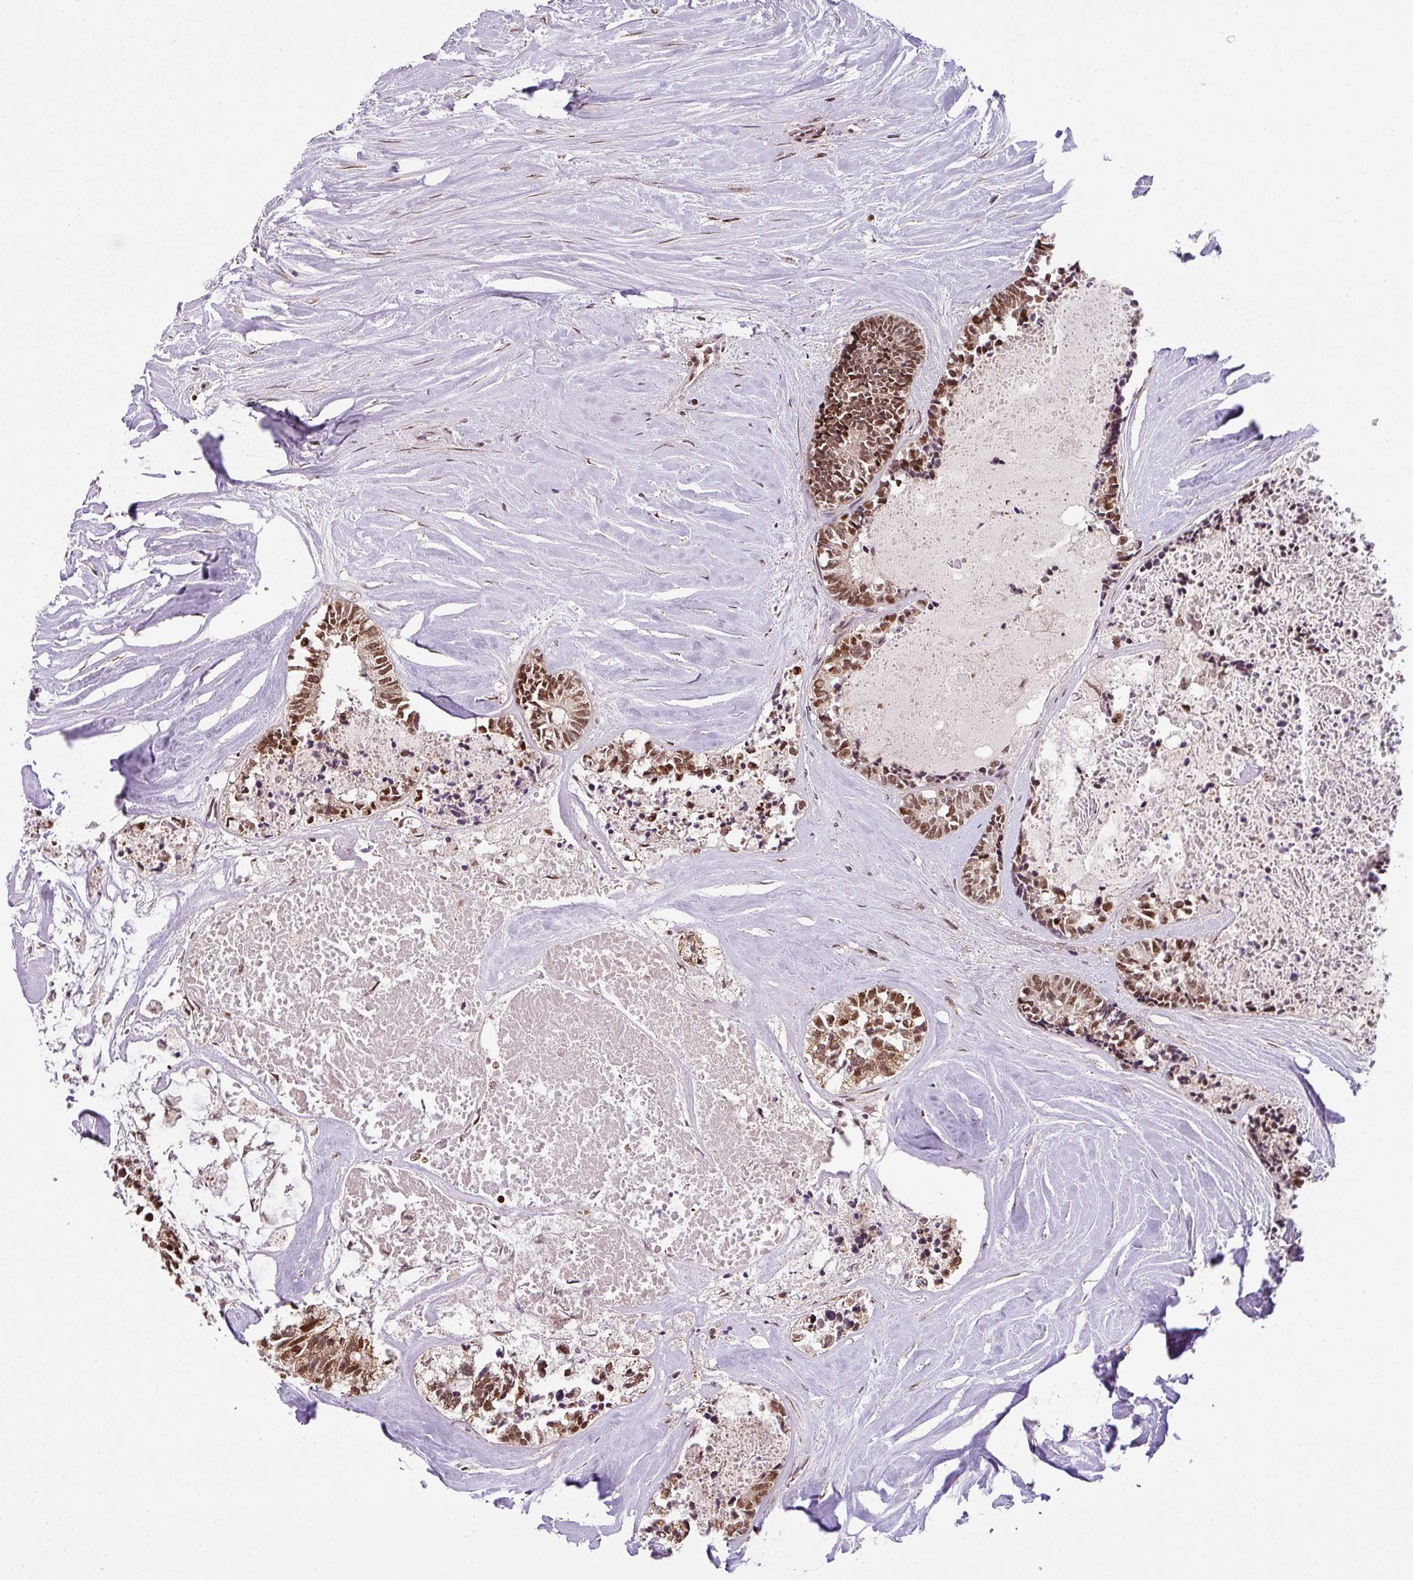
{"staining": {"intensity": "moderate", "quantity": ">75%", "location": "cytoplasmic/membranous,nuclear"}, "tissue": "colorectal cancer", "cell_type": "Tumor cells", "image_type": "cancer", "snomed": [{"axis": "morphology", "description": "Adenocarcinoma, NOS"}, {"axis": "topography", "description": "Colon"}, {"axis": "topography", "description": "Rectum"}], "caption": "Protein expression analysis of human colorectal adenocarcinoma reveals moderate cytoplasmic/membranous and nuclear positivity in about >75% of tumor cells.", "gene": "PLK1", "patient": {"sex": "male", "age": 57}}